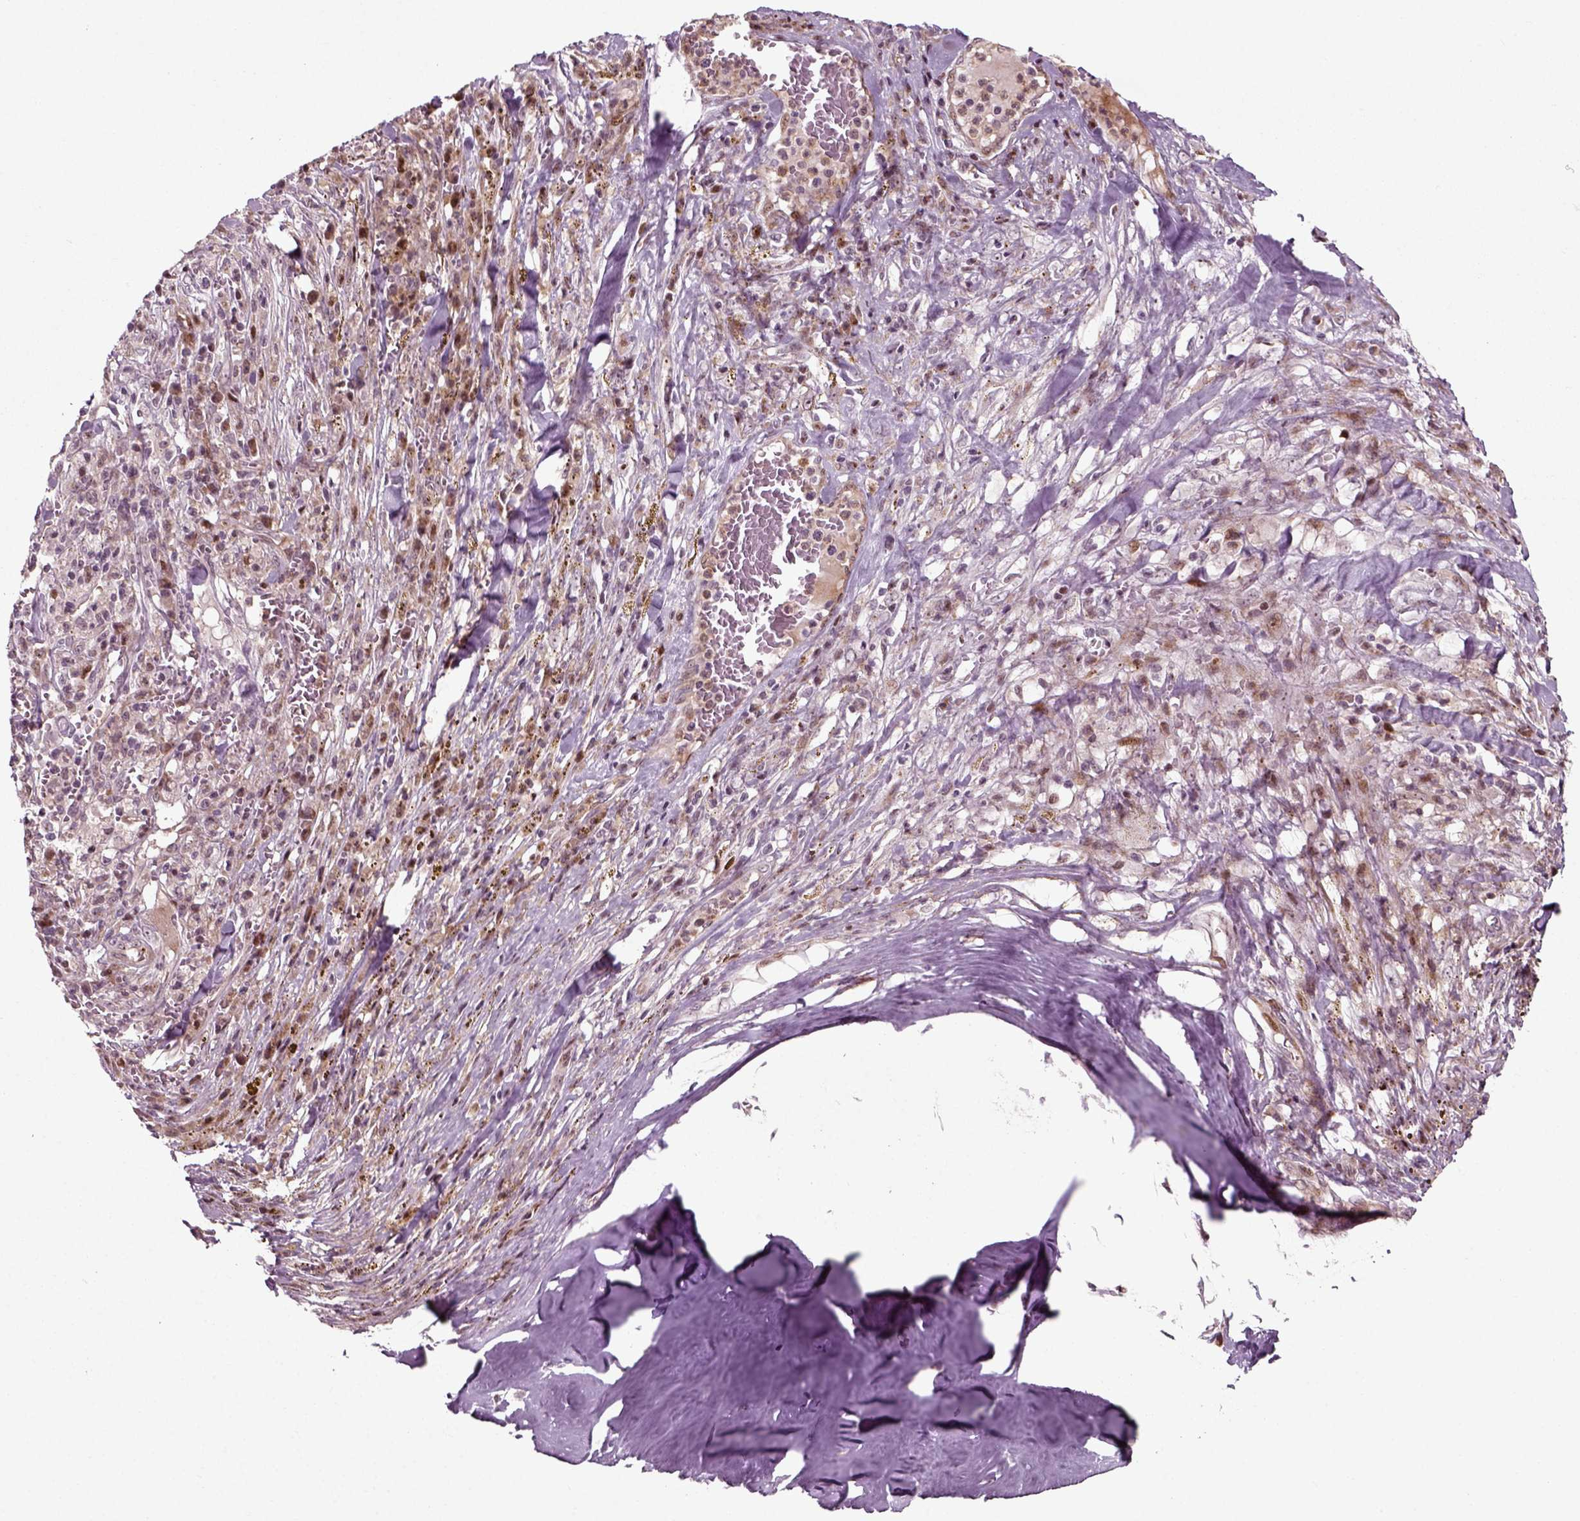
{"staining": {"intensity": "moderate", "quantity": "<25%", "location": "nuclear"}, "tissue": "melanoma", "cell_type": "Tumor cells", "image_type": "cancer", "snomed": [{"axis": "morphology", "description": "Malignant melanoma, NOS"}, {"axis": "topography", "description": "Skin"}], "caption": "Moderate nuclear positivity for a protein is present in about <25% of tumor cells of malignant melanoma using immunohistochemistry.", "gene": "CDC14A", "patient": {"sex": "female", "age": 91}}